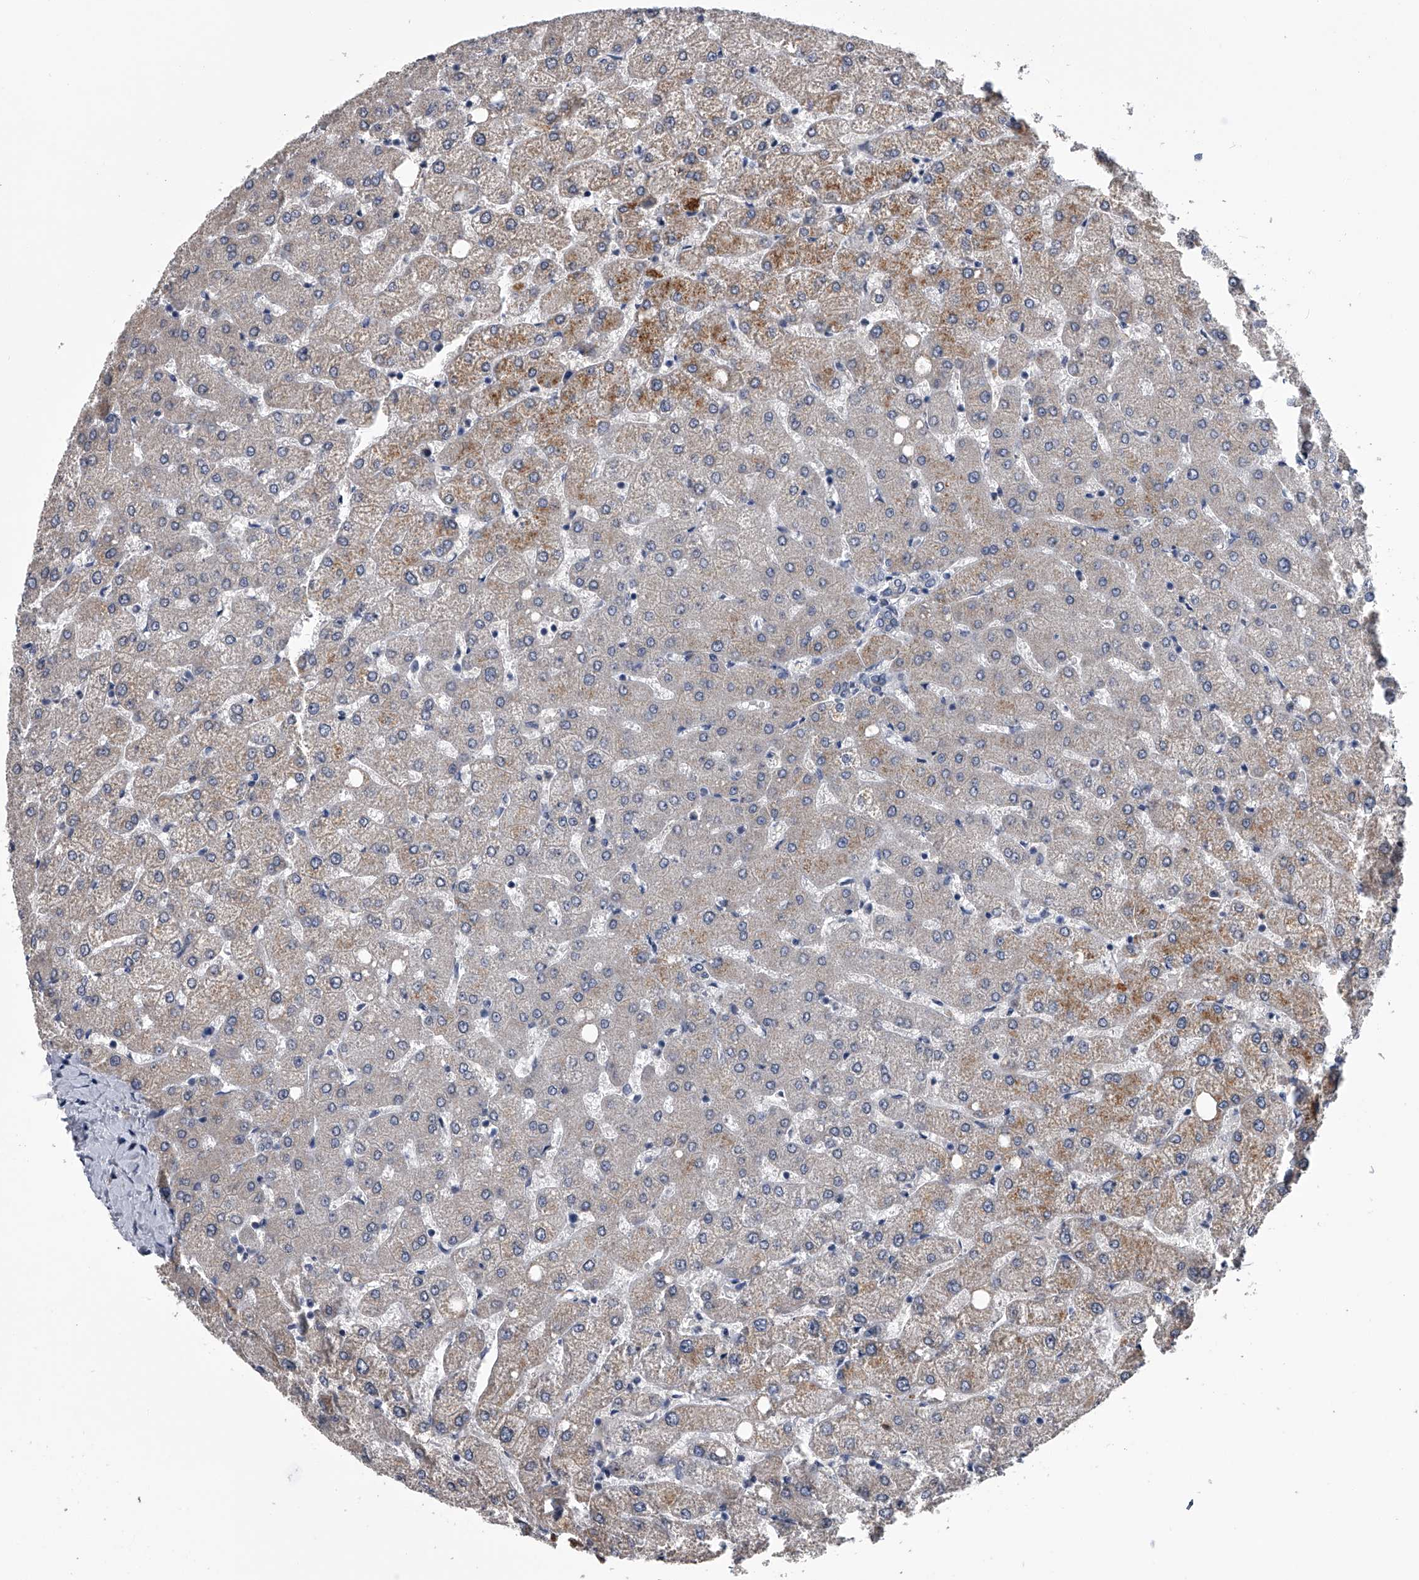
{"staining": {"intensity": "negative", "quantity": "none", "location": "none"}, "tissue": "liver", "cell_type": "Cholangiocytes", "image_type": "normal", "snomed": [{"axis": "morphology", "description": "Normal tissue, NOS"}, {"axis": "topography", "description": "Liver"}], "caption": "The image displays no significant staining in cholangiocytes of liver.", "gene": "OAT", "patient": {"sex": "female", "age": 54}}